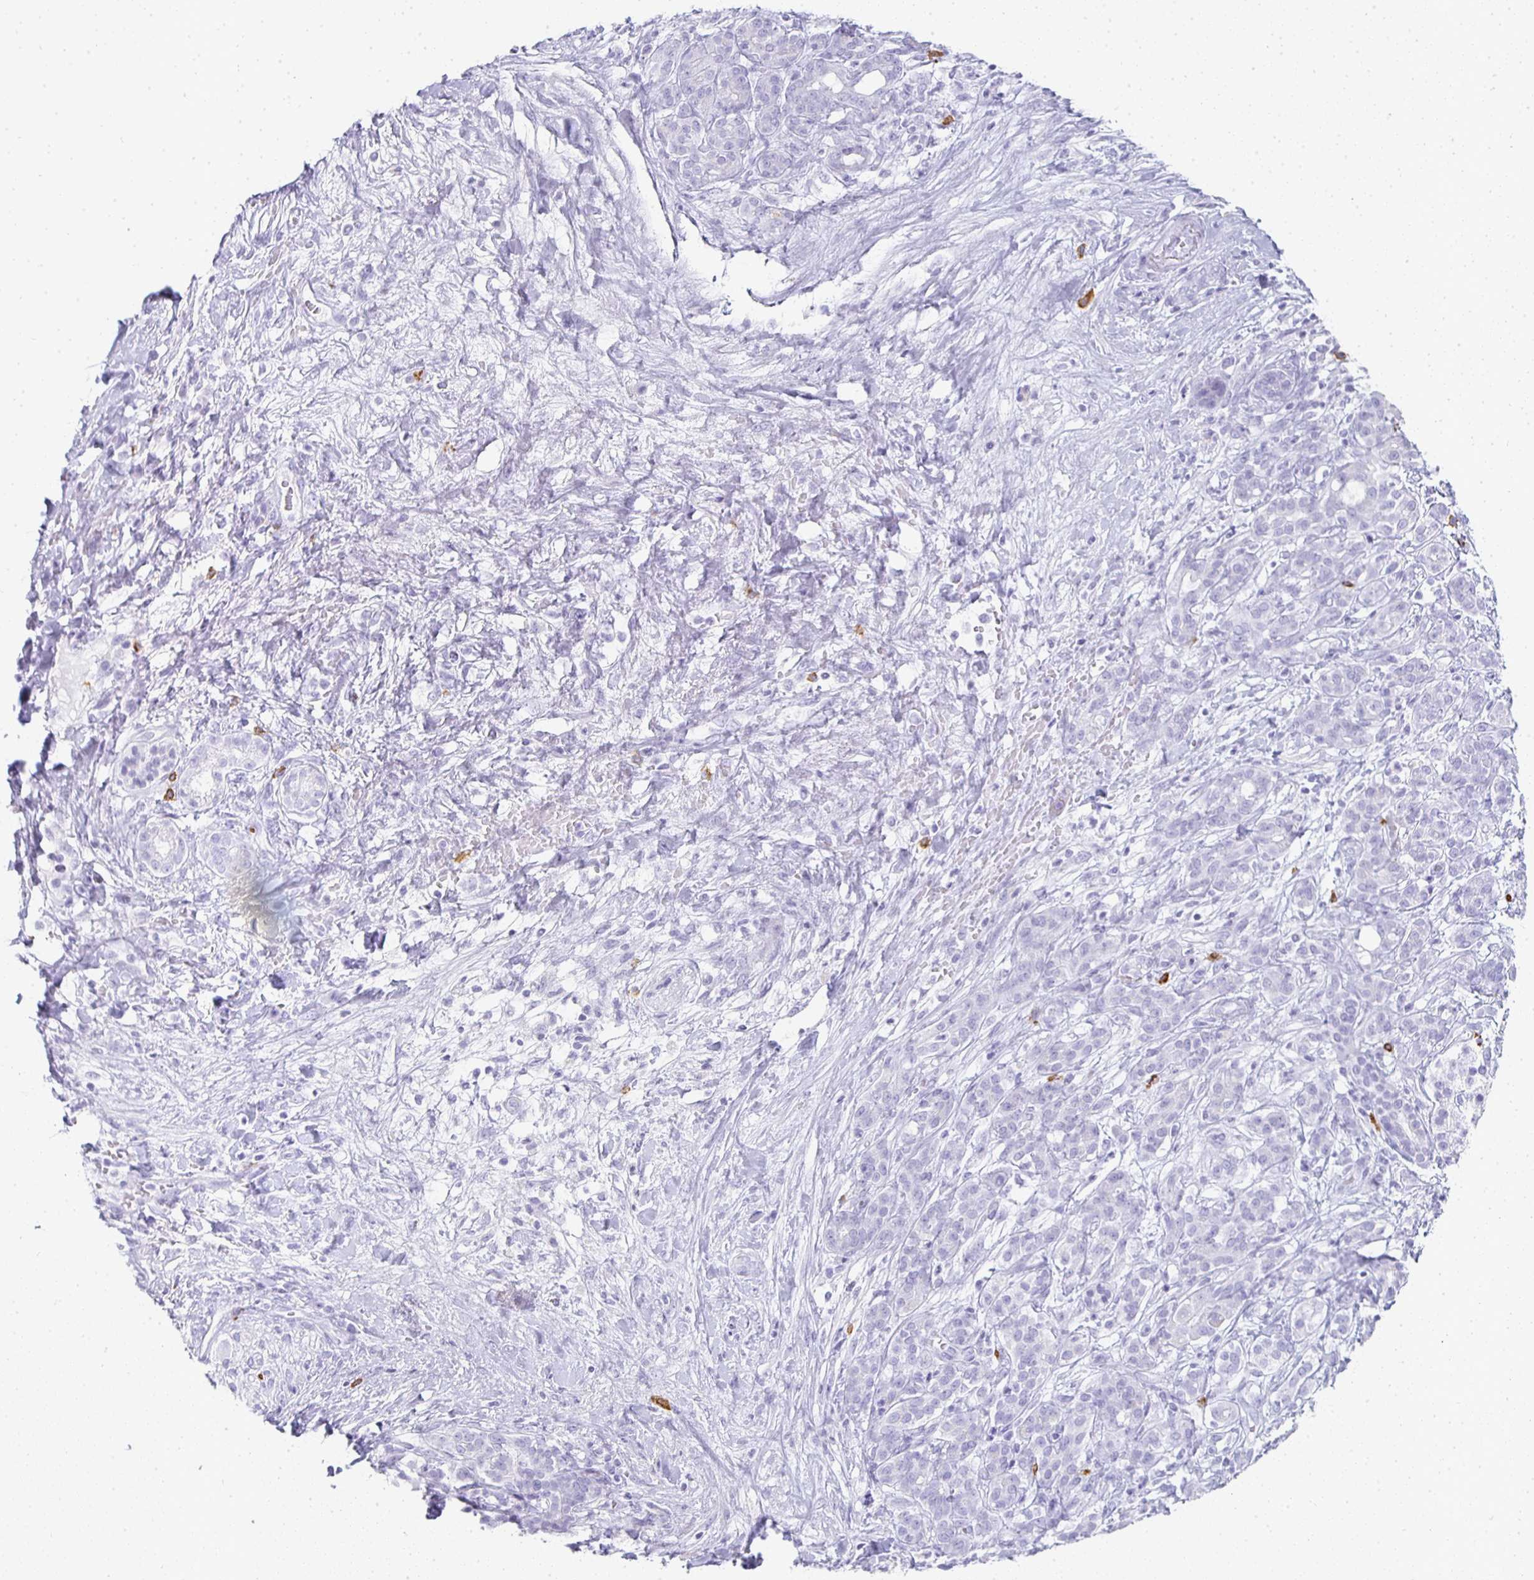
{"staining": {"intensity": "negative", "quantity": "none", "location": "none"}, "tissue": "pancreatic cancer", "cell_type": "Tumor cells", "image_type": "cancer", "snomed": [{"axis": "morphology", "description": "Adenocarcinoma, NOS"}, {"axis": "topography", "description": "Pancreas"}], "caption": "Immunohistochemical staining of pancreatic cancer (adenocarcinoma) reveals no significant expression in tumor cells.", "gene": "TPSD1", "patient": {"sex": "male", "age": 44}}